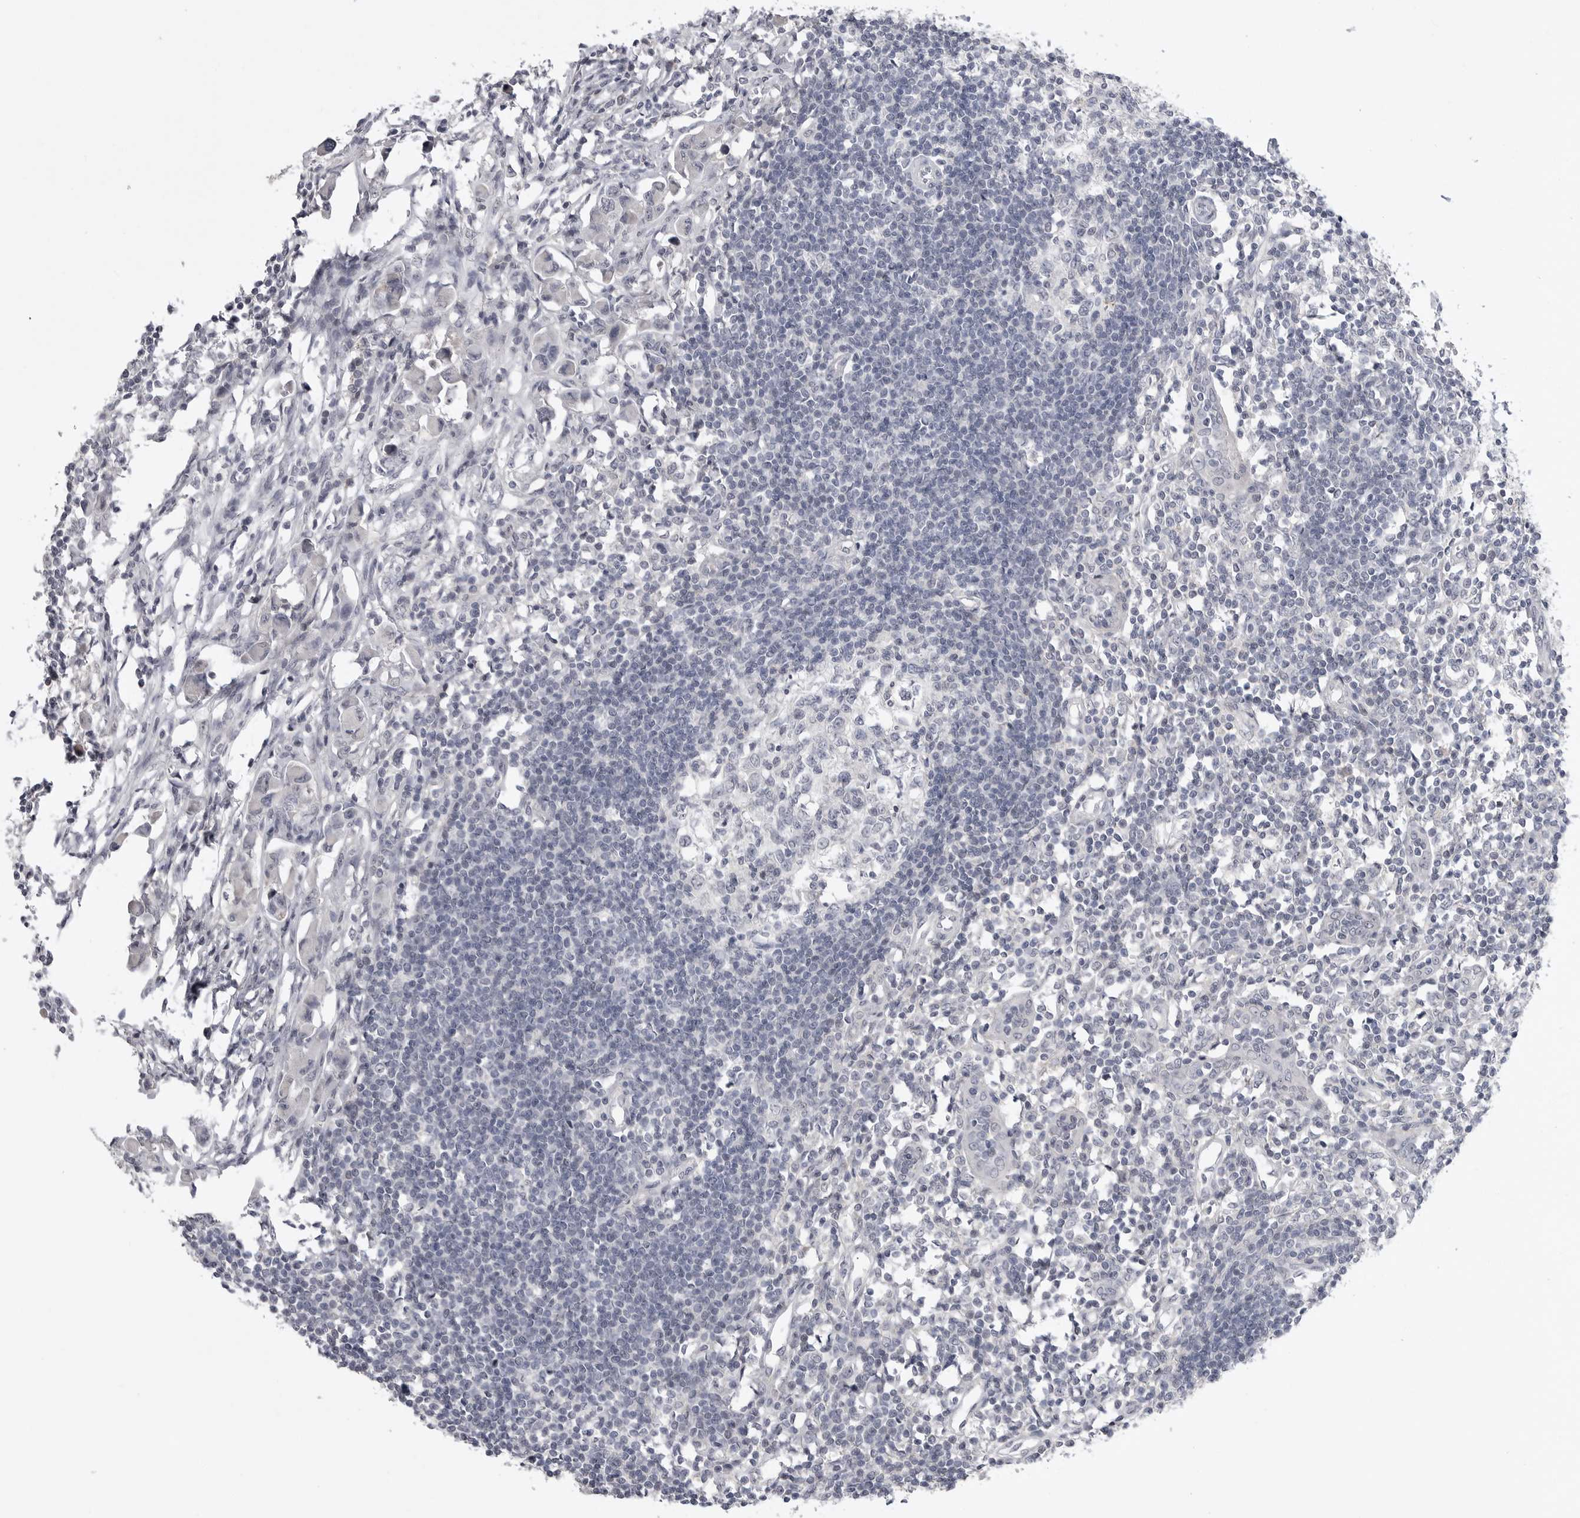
{"staining": {"intensity": "negative", "quantity": "none", "location": "none"}, "tissue": "lymph node", "cell_type": "Germinal center cells", "image_type": "normal", "snomed": [{"axis": "morphology", "description": "Normal tissue, NOS"}, {"axis": "morphology", "description": "Malignant melanoma, Metastatic site"}, {"axis": "topography", "description": "Lymph node"}], "caption": "High power microscopy micrograph of an immunohistochemistry (IHC) micrograph of normal lymph node, revealing no significant staining in germinal center cells.", "gene": "FBXO43", "patient": {"sex": "male", "age": 41}}